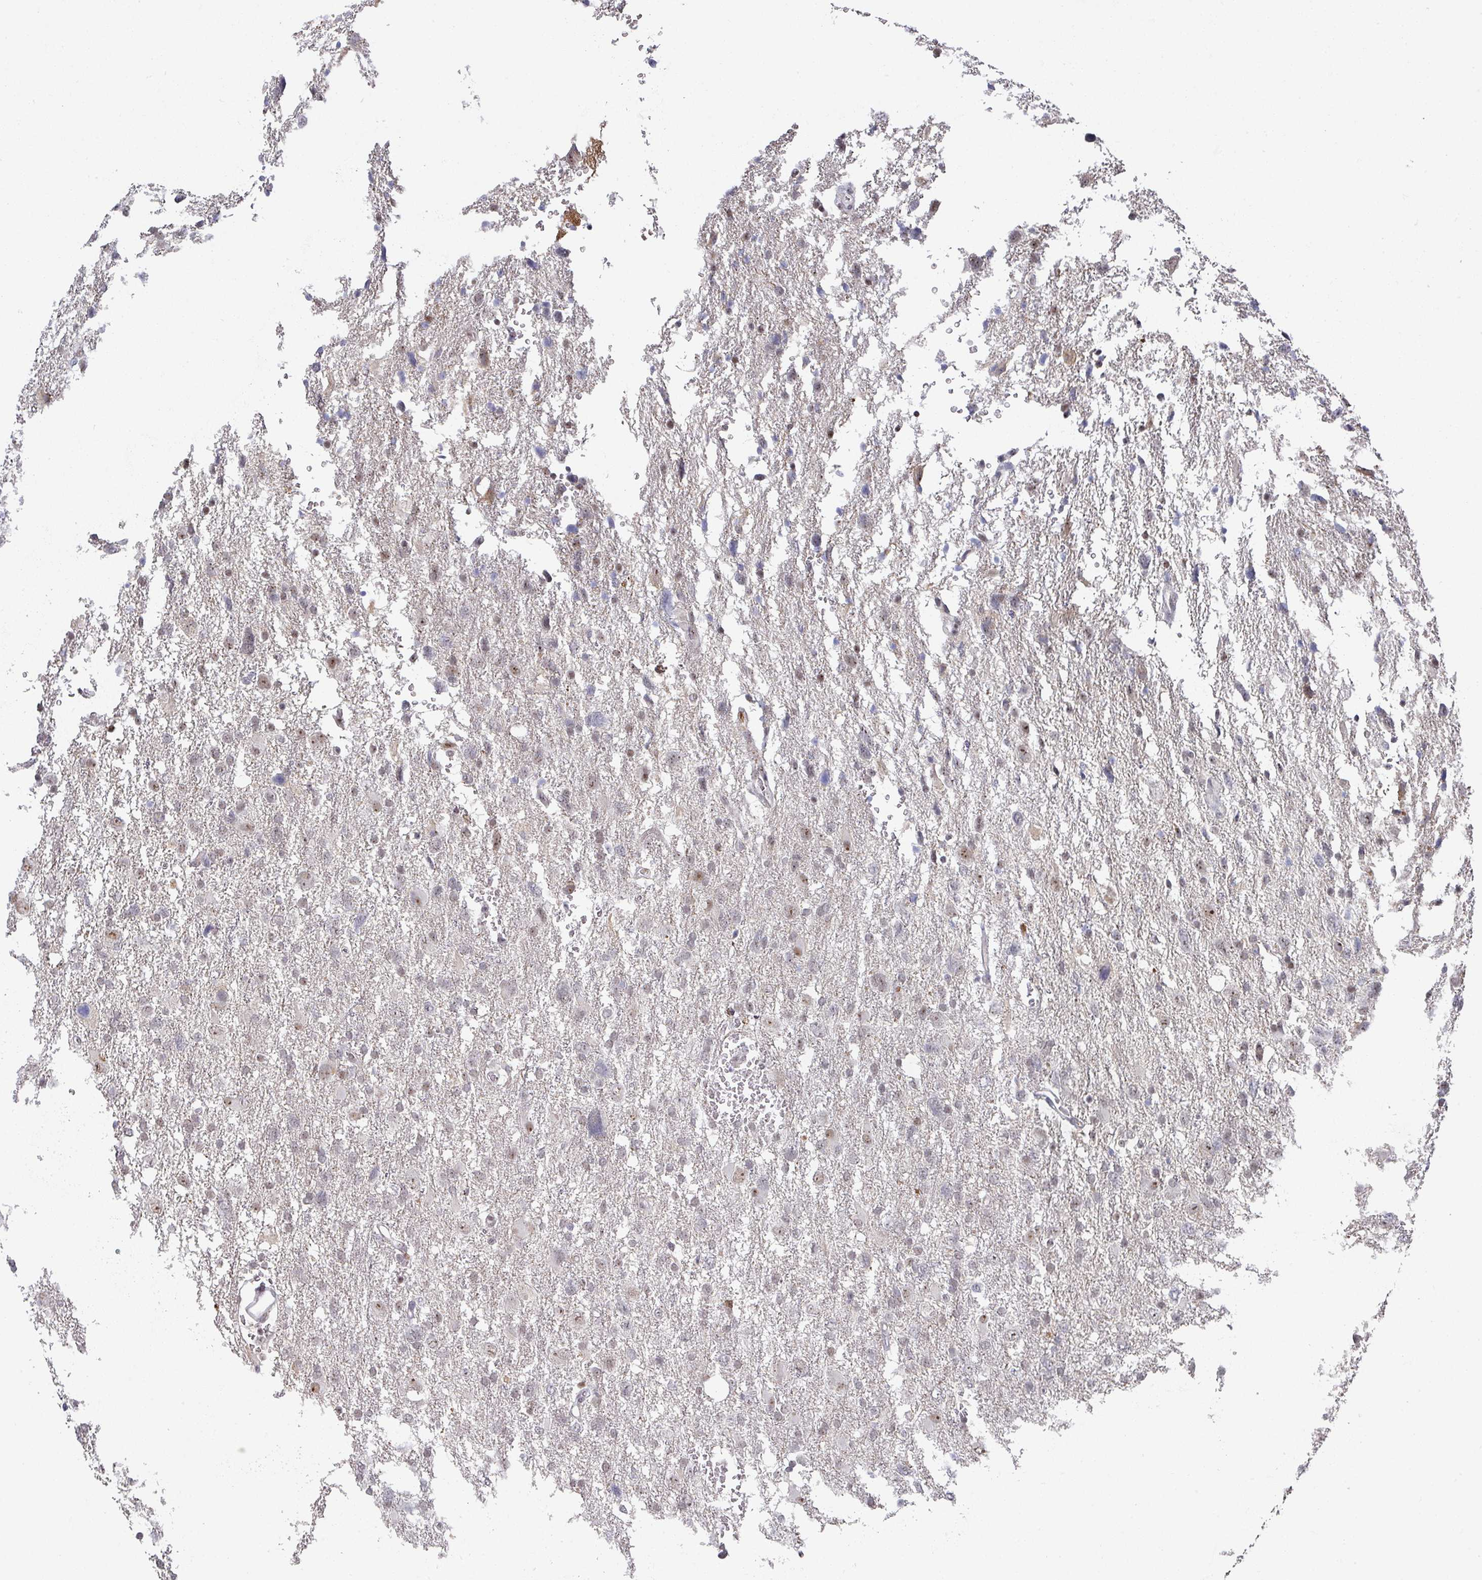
{"staining": {"intensity": "weak", "quantity": "25%-75%", "location": "nuclear"}, "tissue": "glioma", "cell_type": "Tumor cells", "image_type": "cancer", "snomed": [{"axis": "morphology", "description": "Glioma, malignant, High grade"}, {"axis": "topography", "description": "Brain"}], "caption": "Protein staining of glioma tissue shows weak nuclear positivity in approximately 25%-75% of tumor cells. (Brightfield microscopy of DAB IHC at high magnification).", "gene": "ZNF654", "patient": {"sex": "male", "age": 61}}